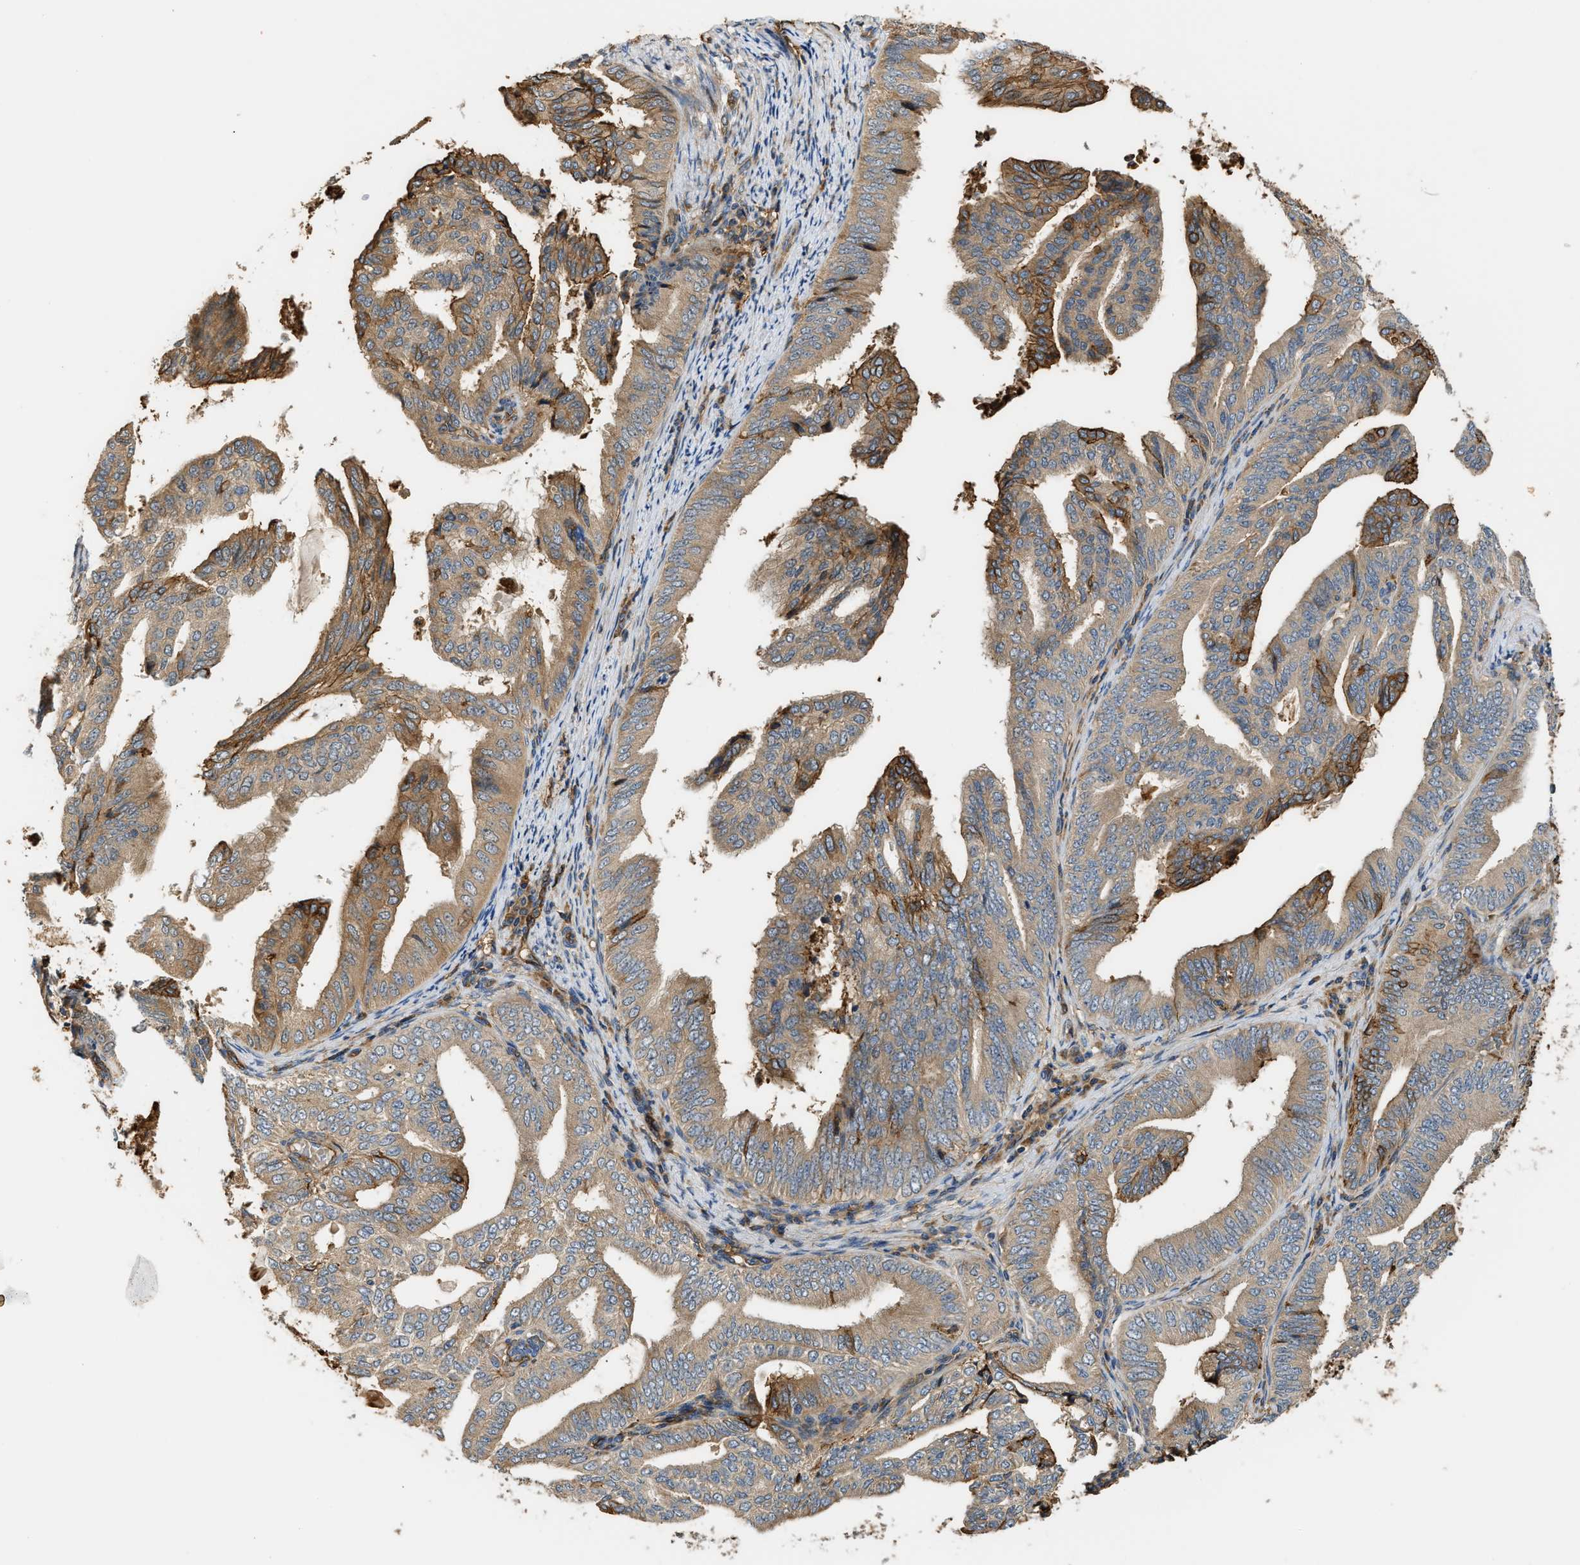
{"staining": {"intensity": "strong", "quantity": "<25%", "location": "cytoplasmic/membranous"}, "tissue": "endometrial cancer", "cell_type": "Tumor cells", "image_type": "cancer", "snomed": [{"axis": "morphology", "description": "Adenocarcinoma, NOS"}, {"axis": "topography", "description": "Endometrium"}], "caption": "Tumor cells display strong cytoplasmic/membranous expression in approximately <25% of cells in adenocarcinoma (endometrial).", "gene": "DDHD2", "patient": {"sex": "female", "age": 58}}